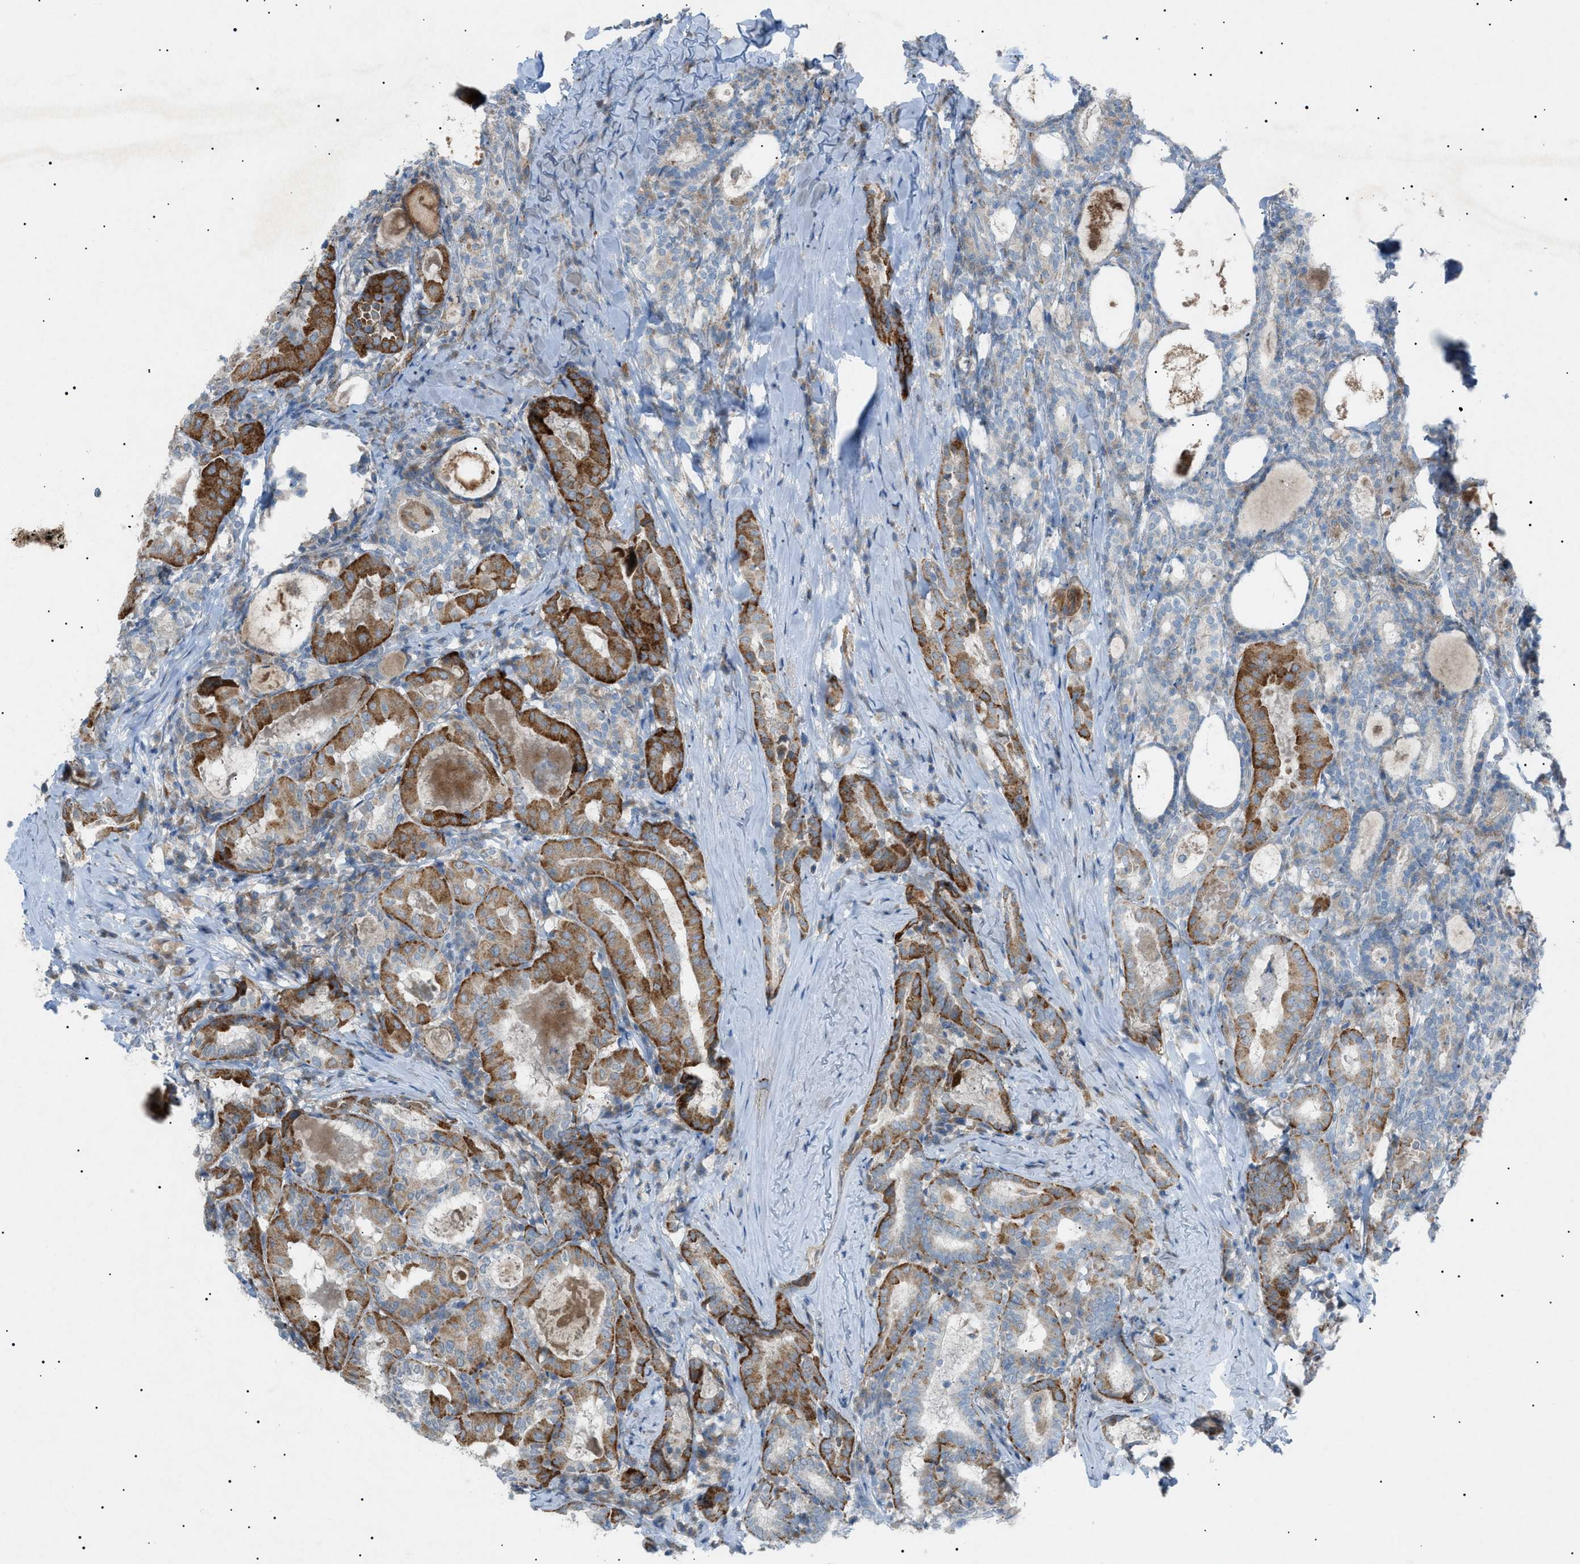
{"staining": {"intensity": "strong", "quantity": "25%-75%", "location": "cytoplasmic/membranous"}, "tissue": "thyroid cancer", "cell_type": "Tumor cells", "image_type": "cancer", "snomed": [{"axis": "morphology", "description": "Papillary adenocarcinoma, NOS"}, {"axis": "topography", "description": "Thyroid gland"}], "caption": "Thyroid cancer (papillary adenocarcinoma) tissue shows strong cytoplasmic/membranous positivity in about 25%-75% of tumor cells, visualized by immunohistochemistry.", "gene": "BTK", "patient": {"sex": "female", "age": 42}}